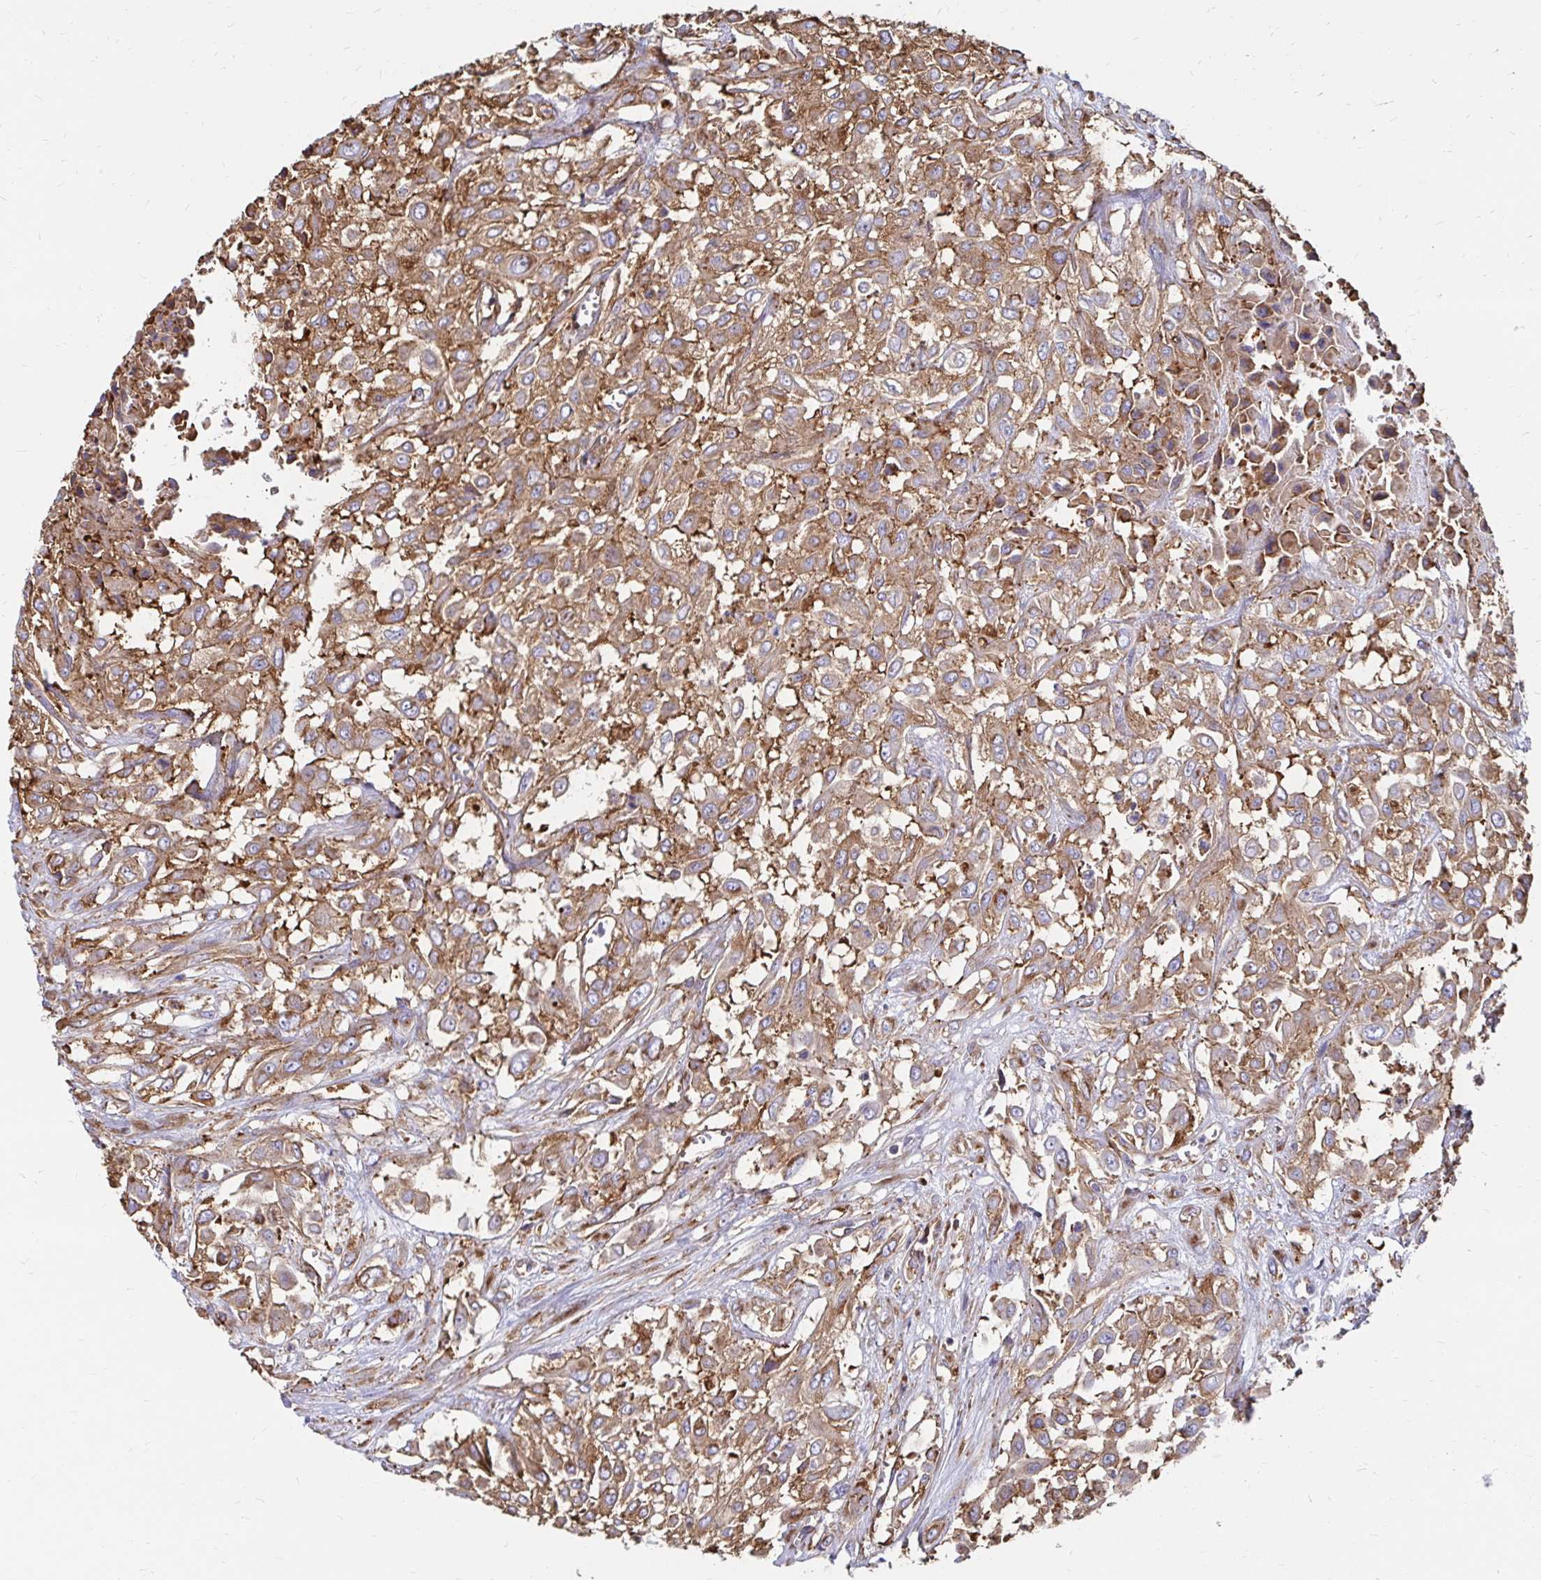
{"staining": {"intensity": "moderate", "quantity": ">75%", "location": "cytoplasmic/membranous"}, "tissue": "urothelial cancer", "cell_type": "Tumor cells", "image_type": "cancer", "snomed": [{"axis": "morphology", "description": "Urothelial carcinoma, High grade"}, {"axis": "topography", "description": "Urinary bladder"}], "caption": "The histopathology image reveals a brown stain indicating the presence of a protein in the cytoplasmic/membranous of tumor cells in high-grade urothelial carcinoma.", "gene": "CLTC", "patient": {"sex": "male", "age": 57}}